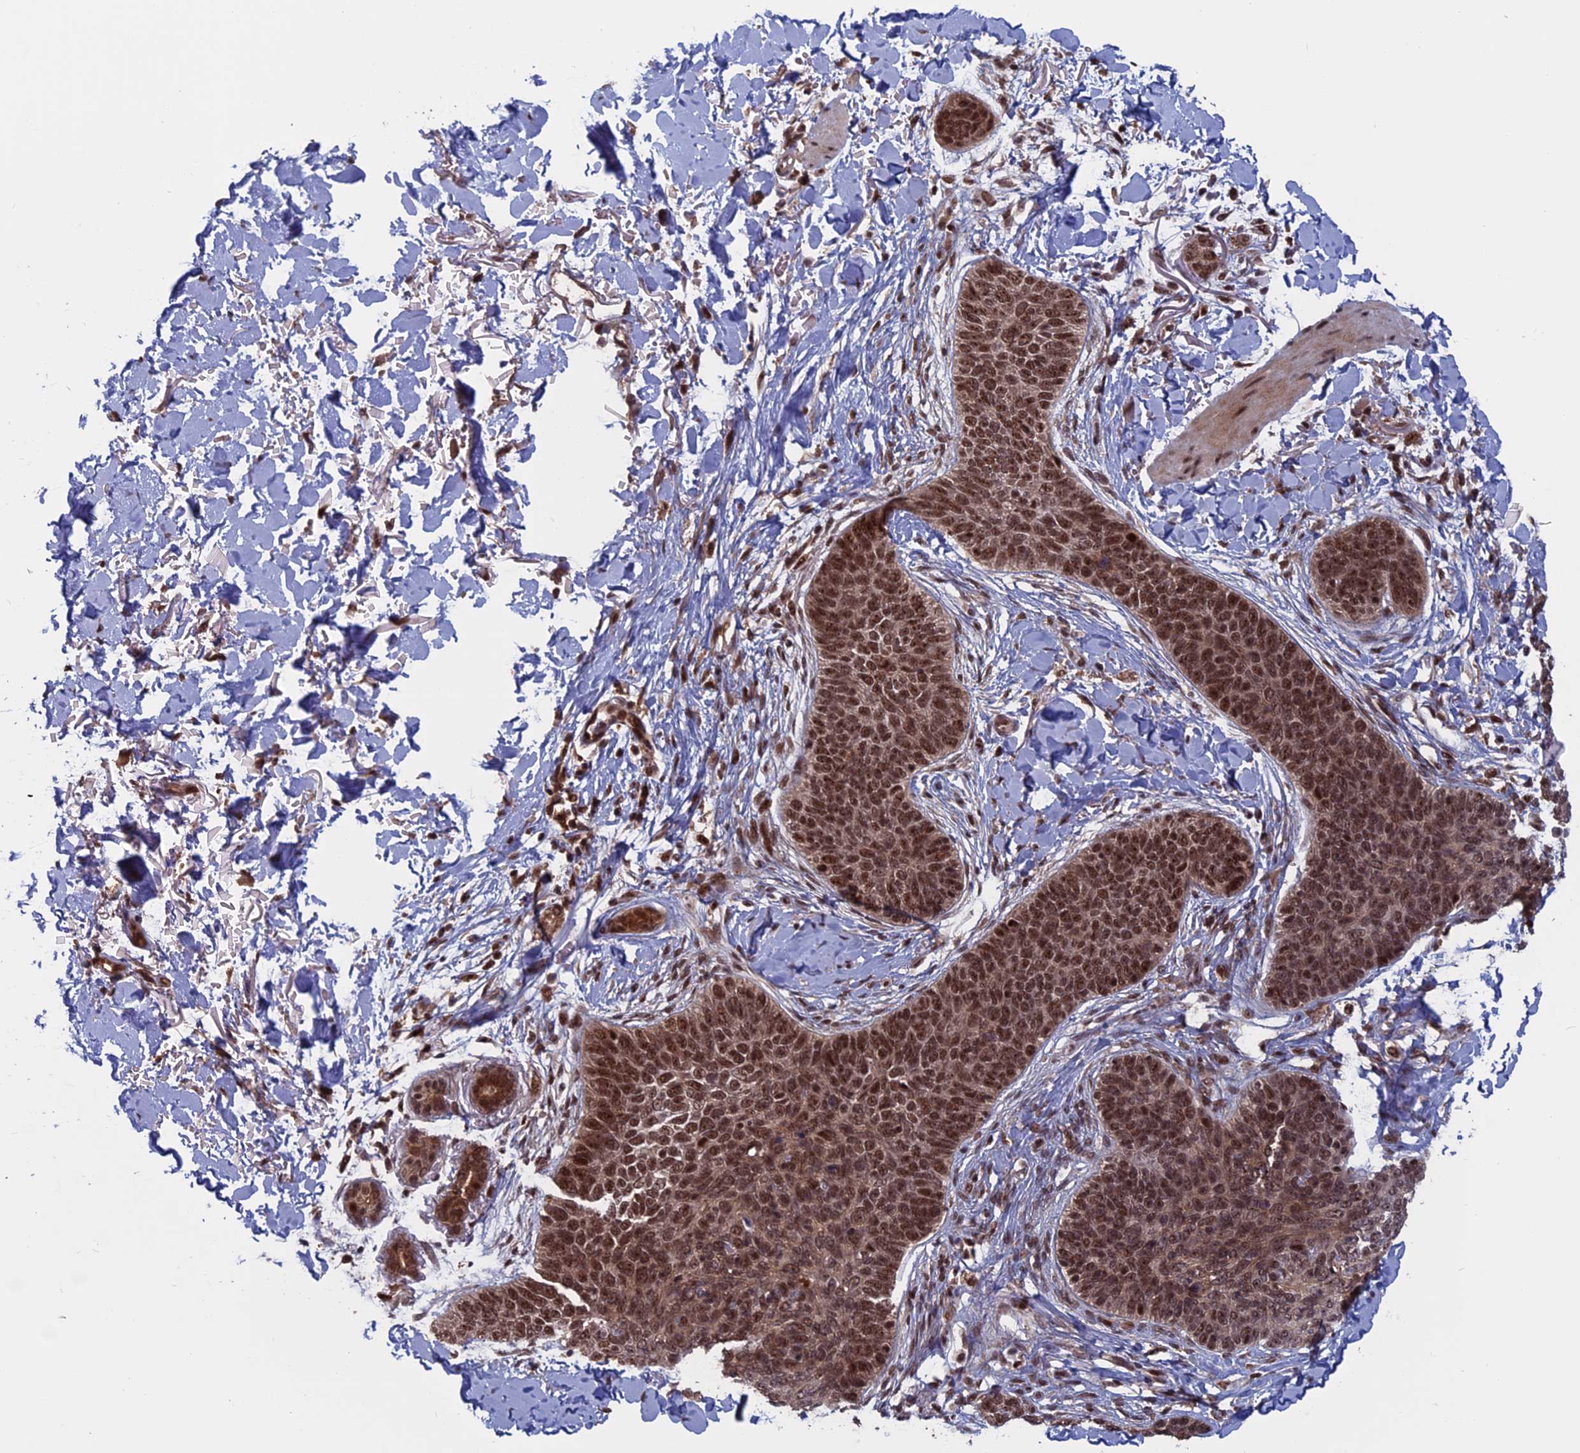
{"staining": {"intensity": "moderate", "quantity": ">75%", "location": "nuclear"}, "tissue": "skin cancer", "cell_type": "Tumor cells", "image_type": "cancer", "snomed": [{"axis": "morphology", "description": "Basal cell carcinoma"}, {"axis": "topography", "description": "Skin"}], "caption": "A photomicrograph of human basal cell carcinoma (skin) stained for a protein displays moderate nuclear brown staining in tumor cells. The protein is stained brown, and the nuclei are stained in blue (DAB IHC with brightfield microscopy, high magnification).", "gene": "CACTIN", "patient": {"sex": "male", "age": 85}}